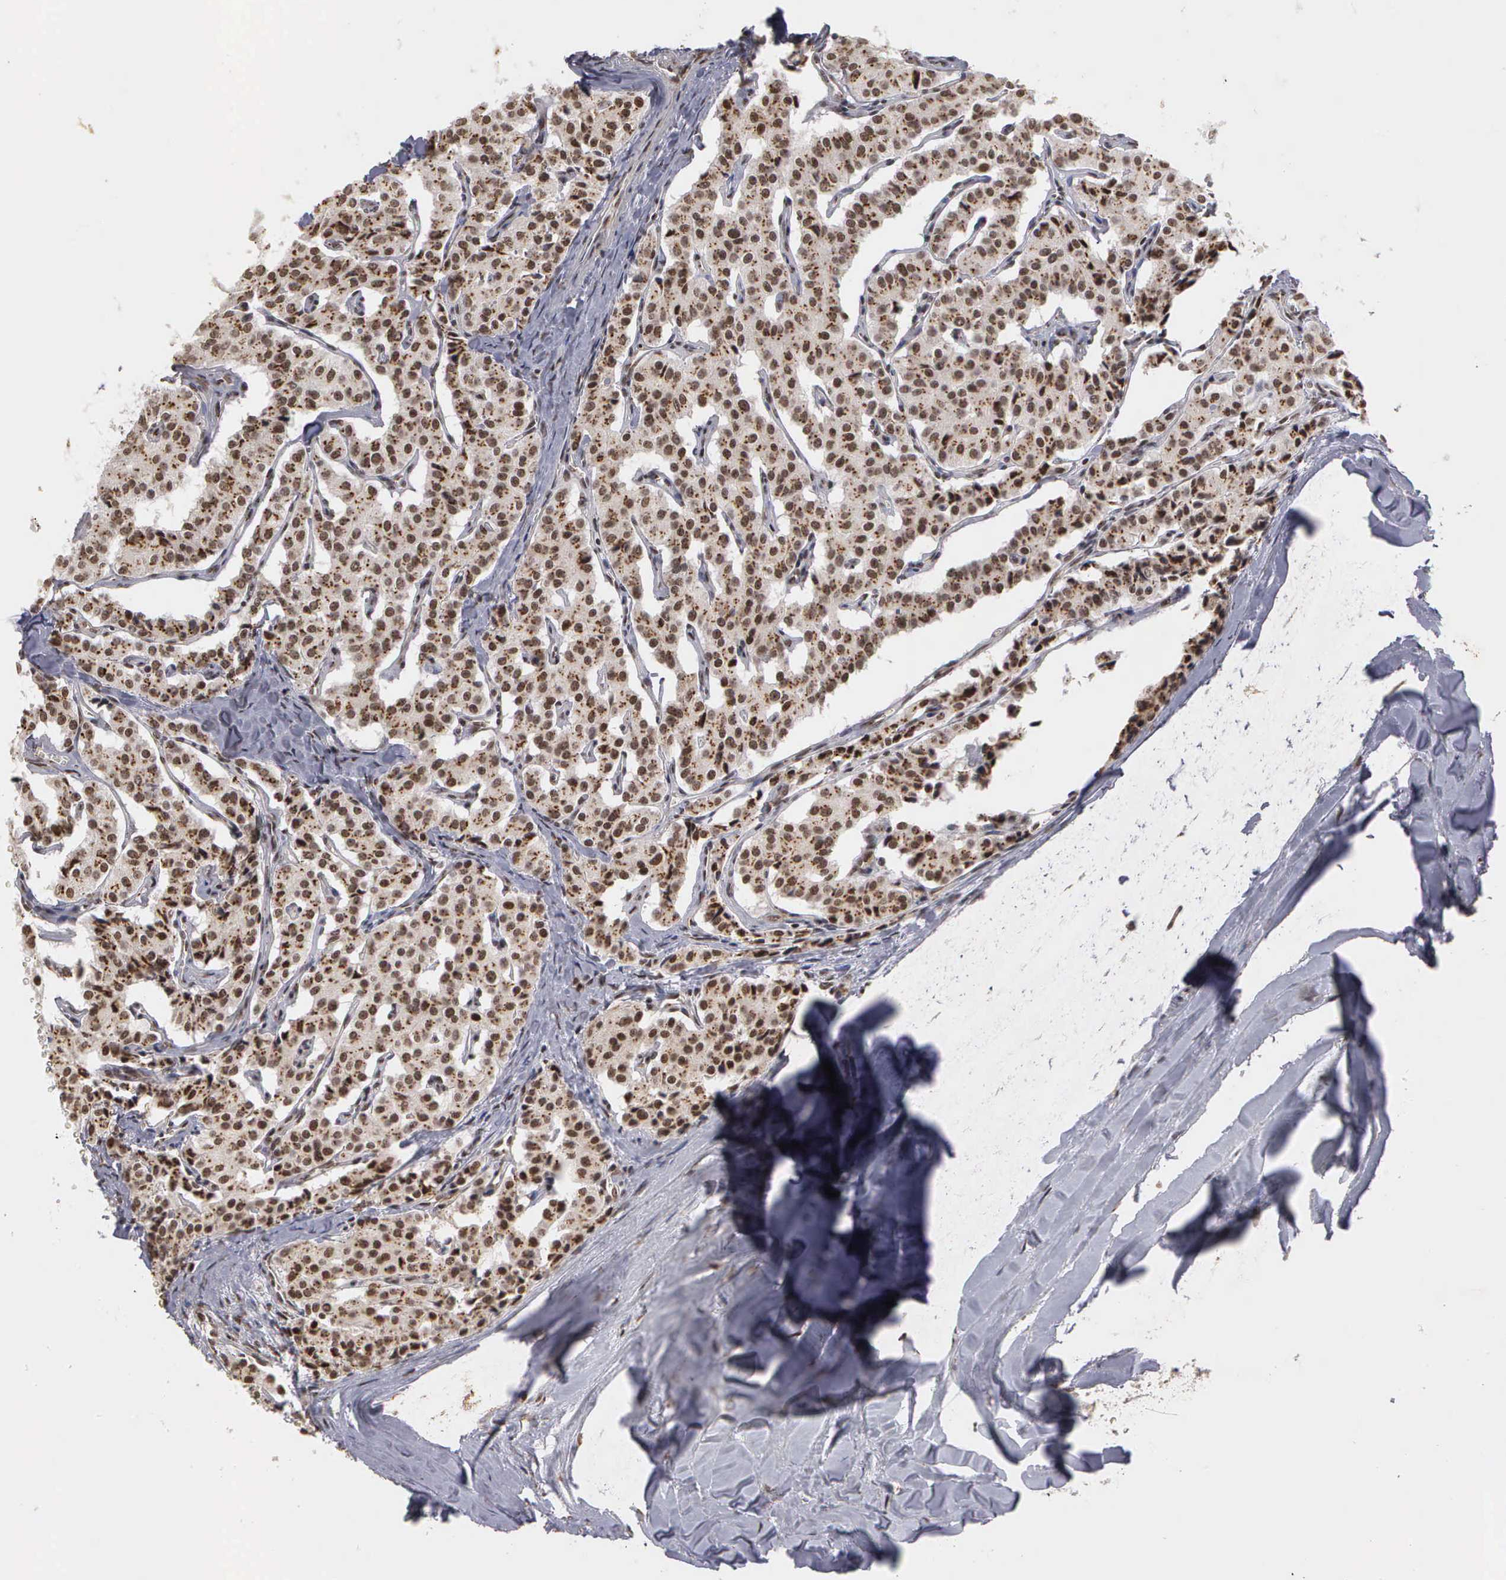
{"staining": {"intensity": "moderate", "quantity": ">75%", "location": "cytoplasmic/membranous,nuclear"}, "tissue": "carcinoid", "cell_type": "Tumor cells", "image_type": "cancer", "snomed": [{"axis": "morphology", "description": "Carcinoid, malignant, NOS"}, {"axis": "topography", "description": "Bronchus"}], "caption": "This photomicrograph displays carcinoid stained with IHC to label a protein in brown. The cytoplasmic/membranous and nuclear of tumor cells show moderate positivity for the protein. Nuclei are counter-stained blue.", "gene": "GTF2A1", "patient": {"sex": "male", "age": 55}}